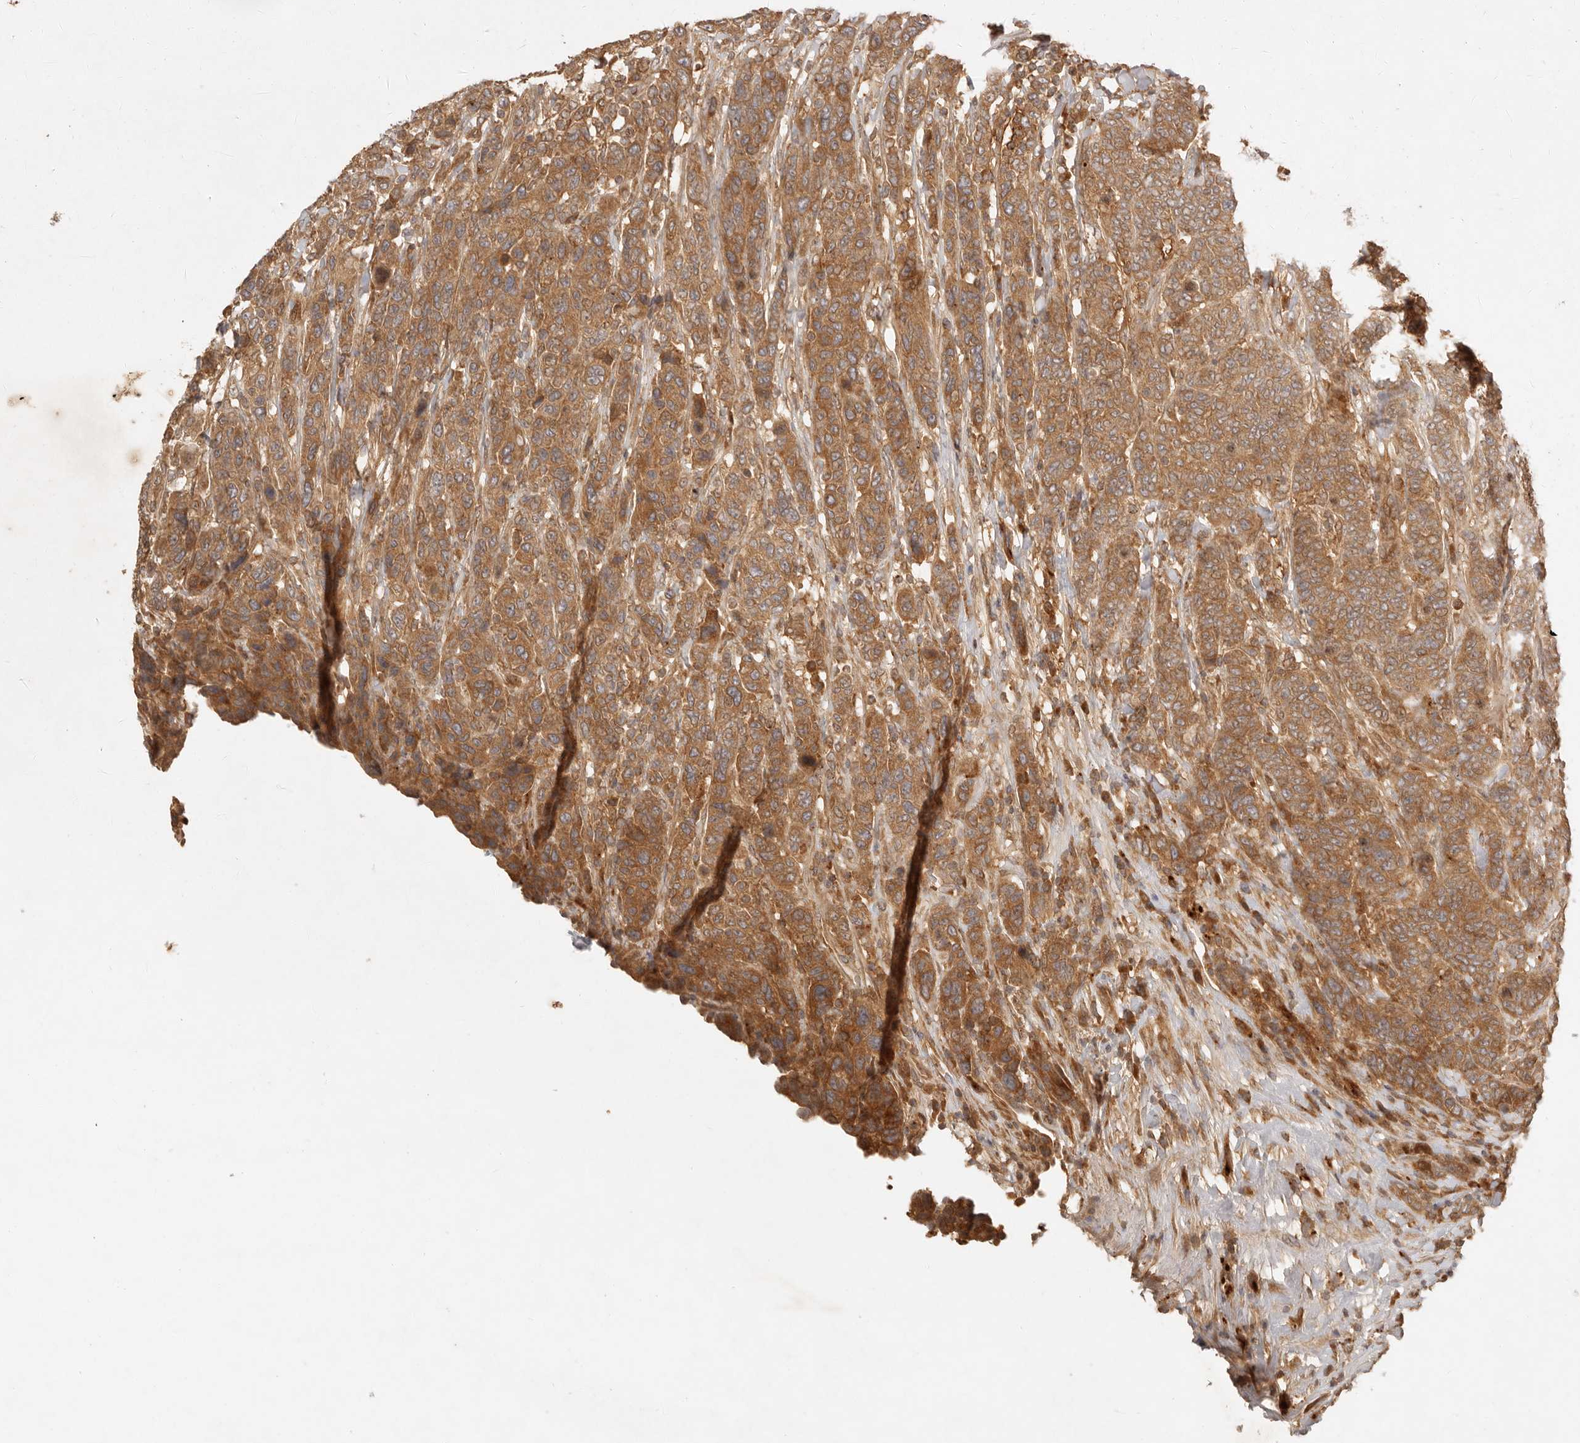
{"staining": {"intensity": "moderate", "quantity": ">75%", "location": "cytoplasmic/membranous"}, "tissue": "breast cancer", "cell_type": "Tumor cells", "image_type": "cancer", "snomed": [{"axis": "morphology", "description": "Duct carcinoma"}, {"axis": "topography", "description": "Breast"}], "caption": "High-power microscopy captured an IHC photomicrograph of infiltrating ductal carcinoma (breast), revealing moderate cytoplasmic/membranous expression in about >75% of tumor cells.", "gene": "ANKRD61", "patient": {"sex": "female", "age": 37}}